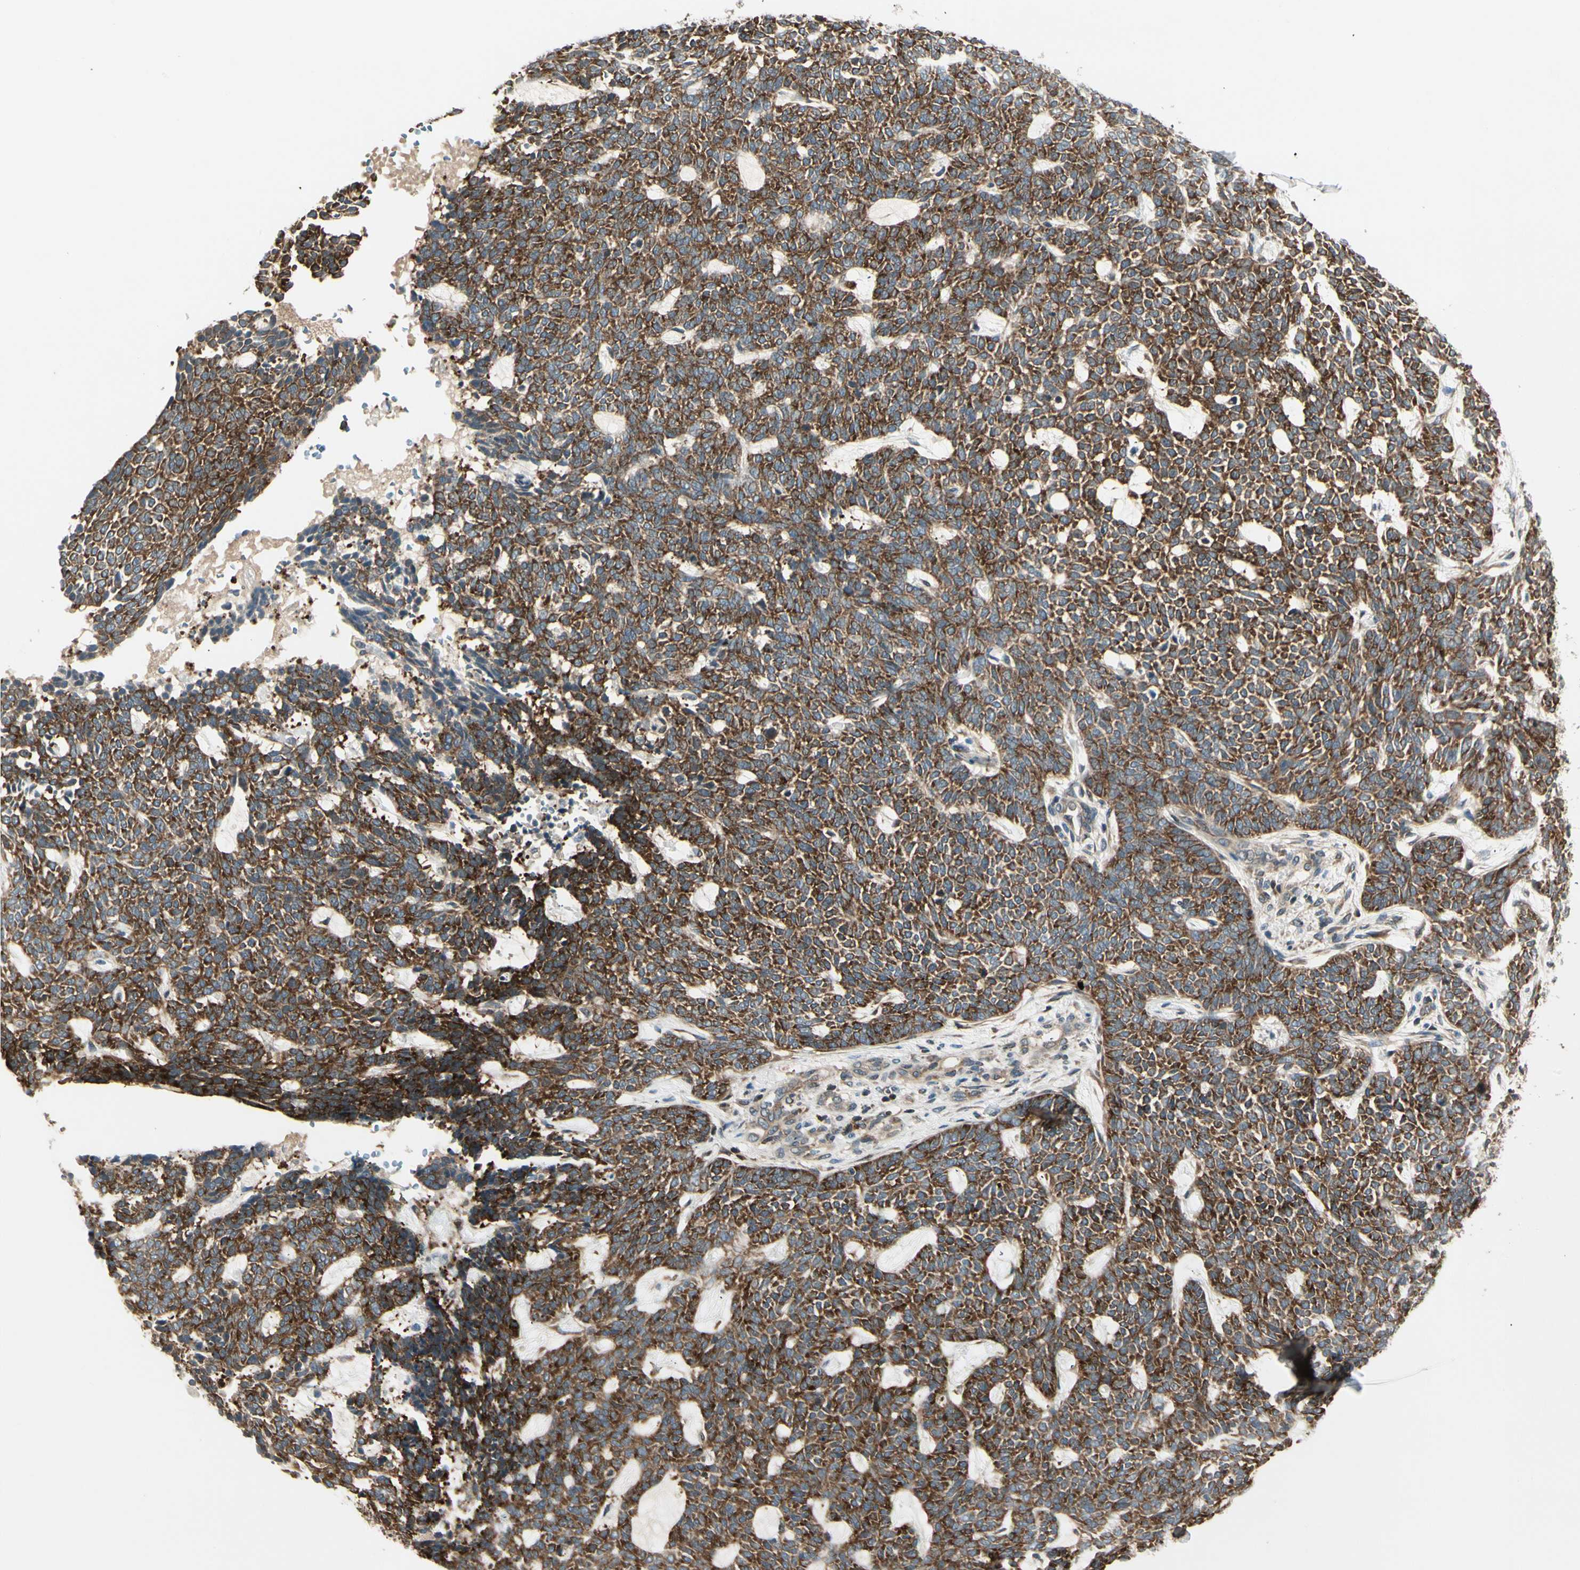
{"staining": {"intensity": "strong", "quantity": ">75%", "location": "cytoplasmic/membranous"}, "tissue": "skin cancer", "cell_type": "Tumor cells", "image_type": "cancer", "snomed": [{"axis": "morphology", "description": "Basal cell carcinoma"}, {"axis": "topography", "description": "Skin"}], "caption": "Protein staining demonstrates strong cytoplasmic/membranous expression in about >75% of tumor cells in basal cell carcinoma (skin). (DAB IHC with brightfield microscopy, high magnification).", "gene": "OXSR1", "patient": {"sex": "male", "age": 87}}